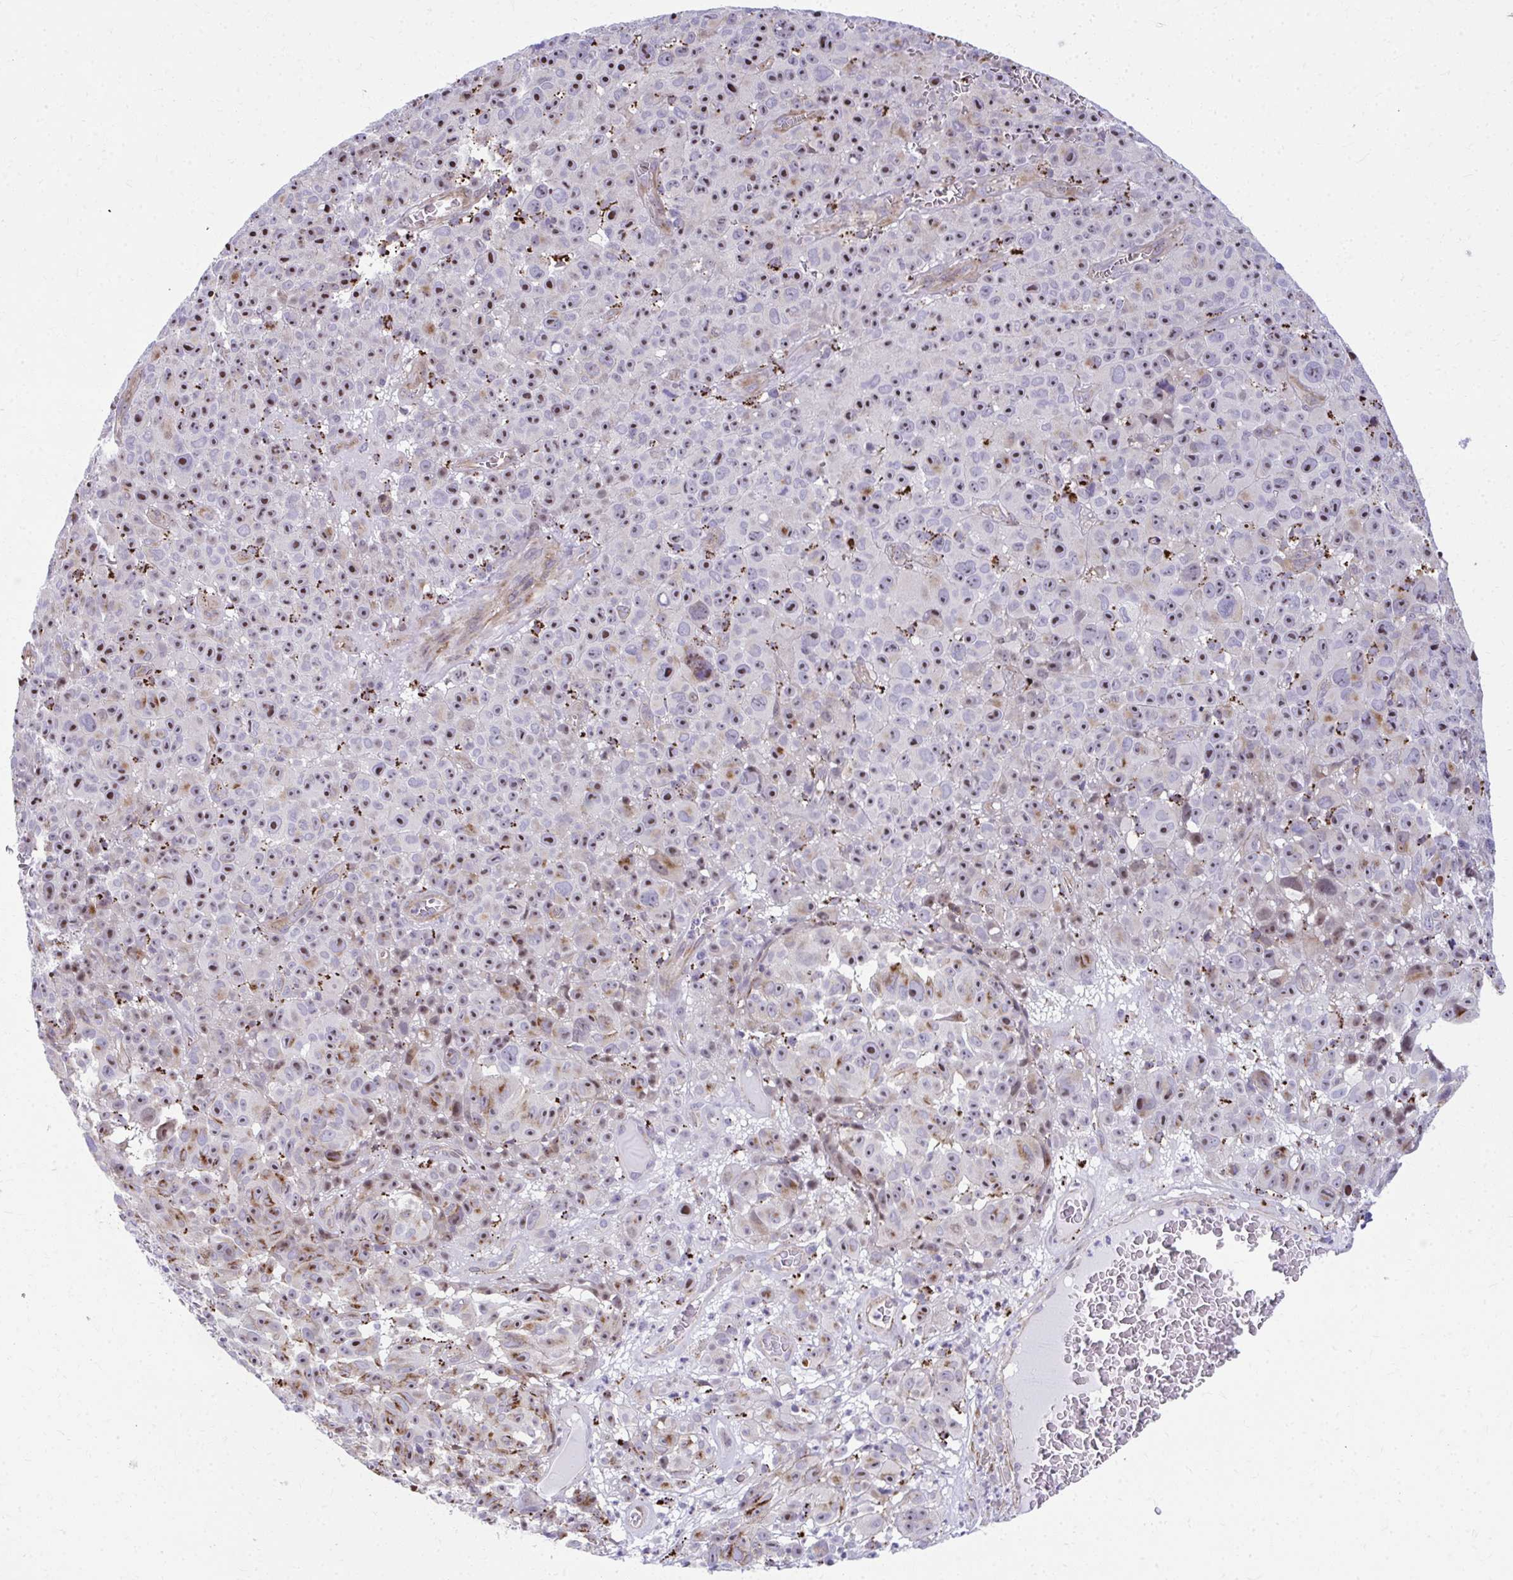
{"staining": {"intensity": "moderate", "quantity": ">75%", "location": "cytoplasmic/membranous,nuclear"}, "tissue": "melanoma", "cell_type": "Tumor cells", "image_type": "cancer", "snomed": [{"axis": "morphology", "description": "Malignant melanoma, NOS"}, {"axis": "topography", "description": "Skin"}], "caption": "Moderate cytoplasmic/membranous and nuclear positivity is seen in about >75% of tumor cells in malignant melanoma. (DAB = brown stain, brightfield microscopy at high magnification).", "gene": "LRRC4B", "patient": {"sex": "female", "age": 82}}